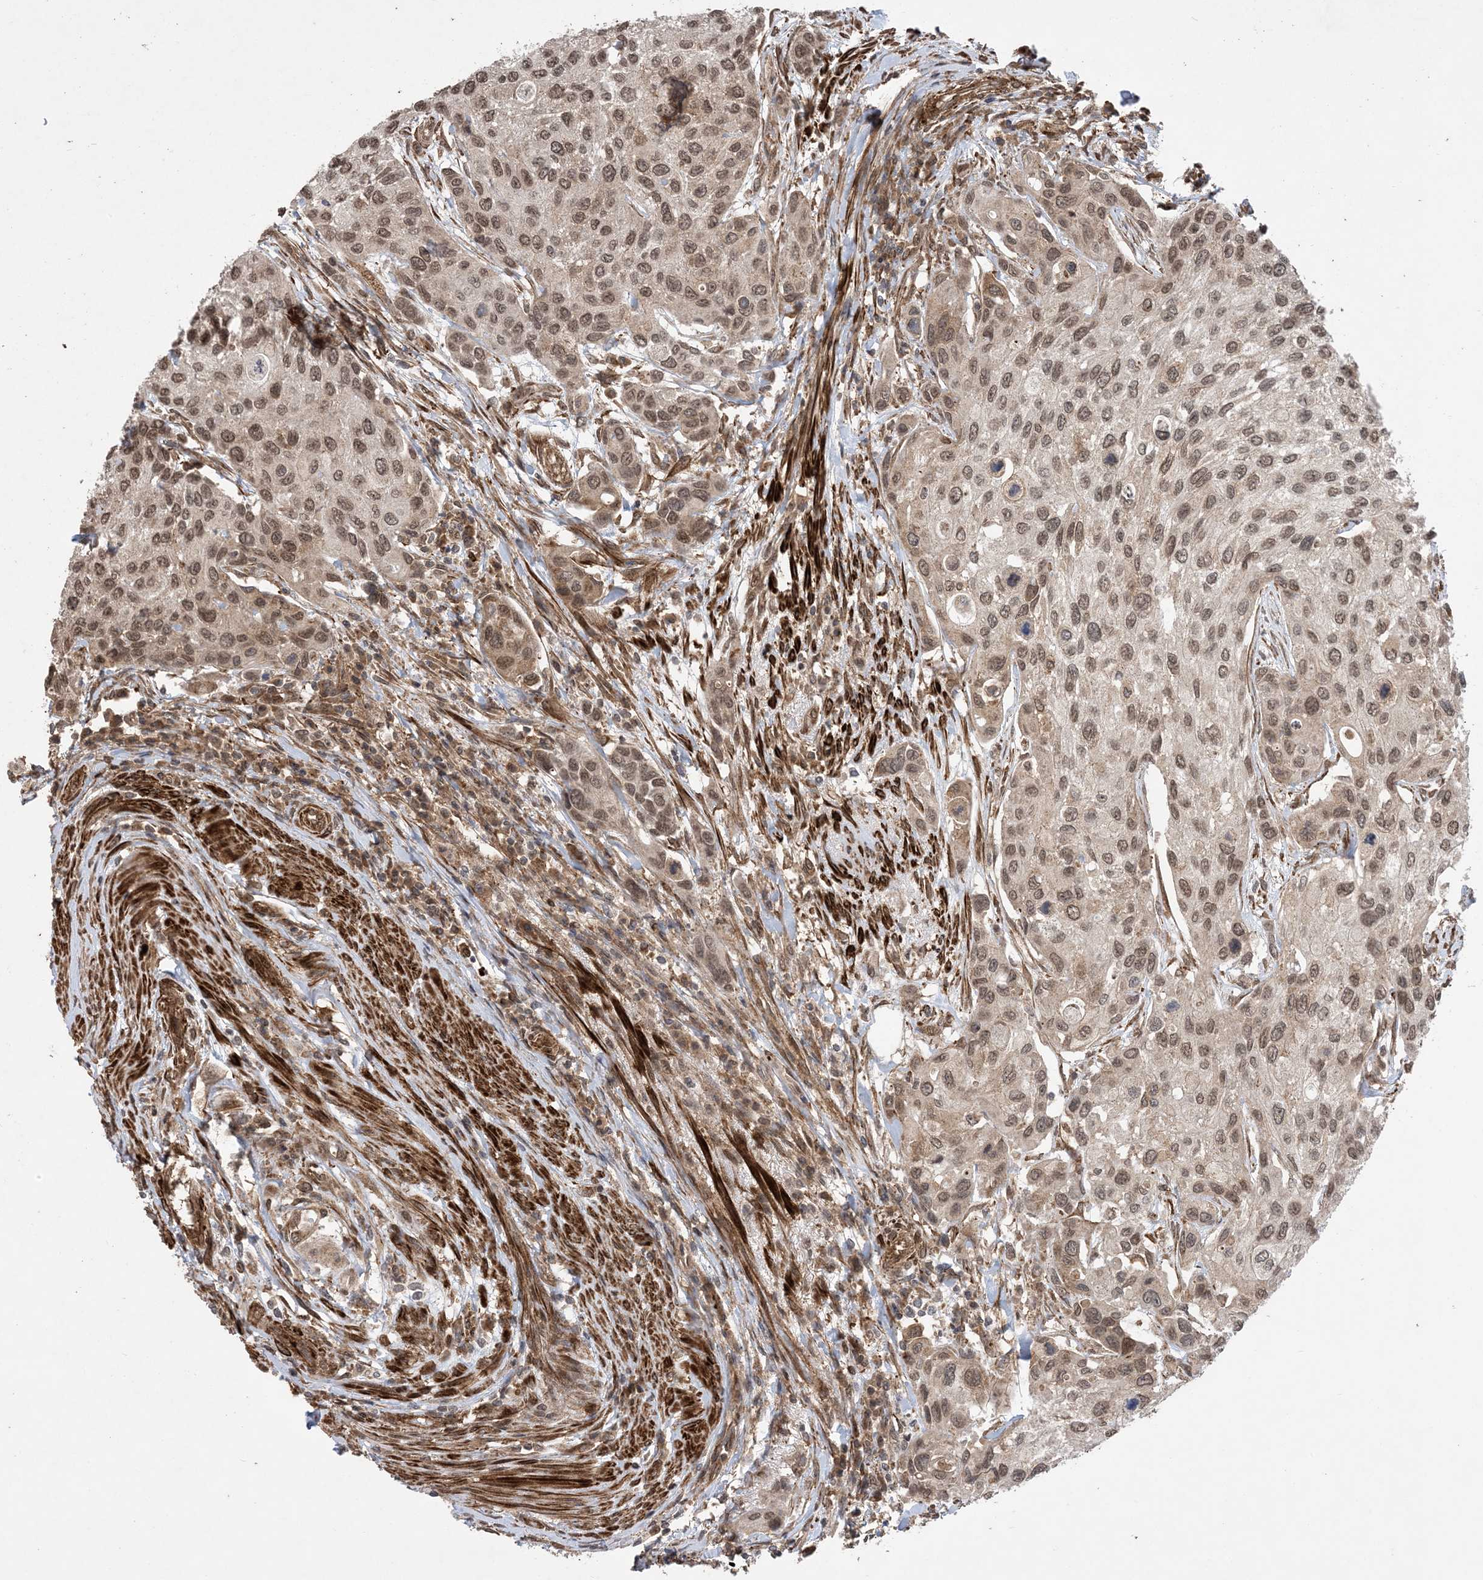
{"staining": {"intensity": "moderate", "quantity": ">75%", "location": "nuclear"}, "tissue": "urothelial cancer", "cell_type": "Tumor cells", "image_type": "cancer", "snomed": [{"axis": "morphology", "description": "Normal tissue, NOS"}, {"axis": "morphology", "description": "Urothelial carcinoma, High grade"}, {"axis": "topography", "description": "Vascular tissue"}, {"axis": "topography", "description": "Urinary bladder"}], "caption": "Immunohistochemical staining of human urothelial carcinoma (high-grade) demonstrates medium levels of moderate nuclear protein positivity in about >75% of tumor cells.", "gene": "ZNF511", "patient": {"sex": "female", "age": 56}}